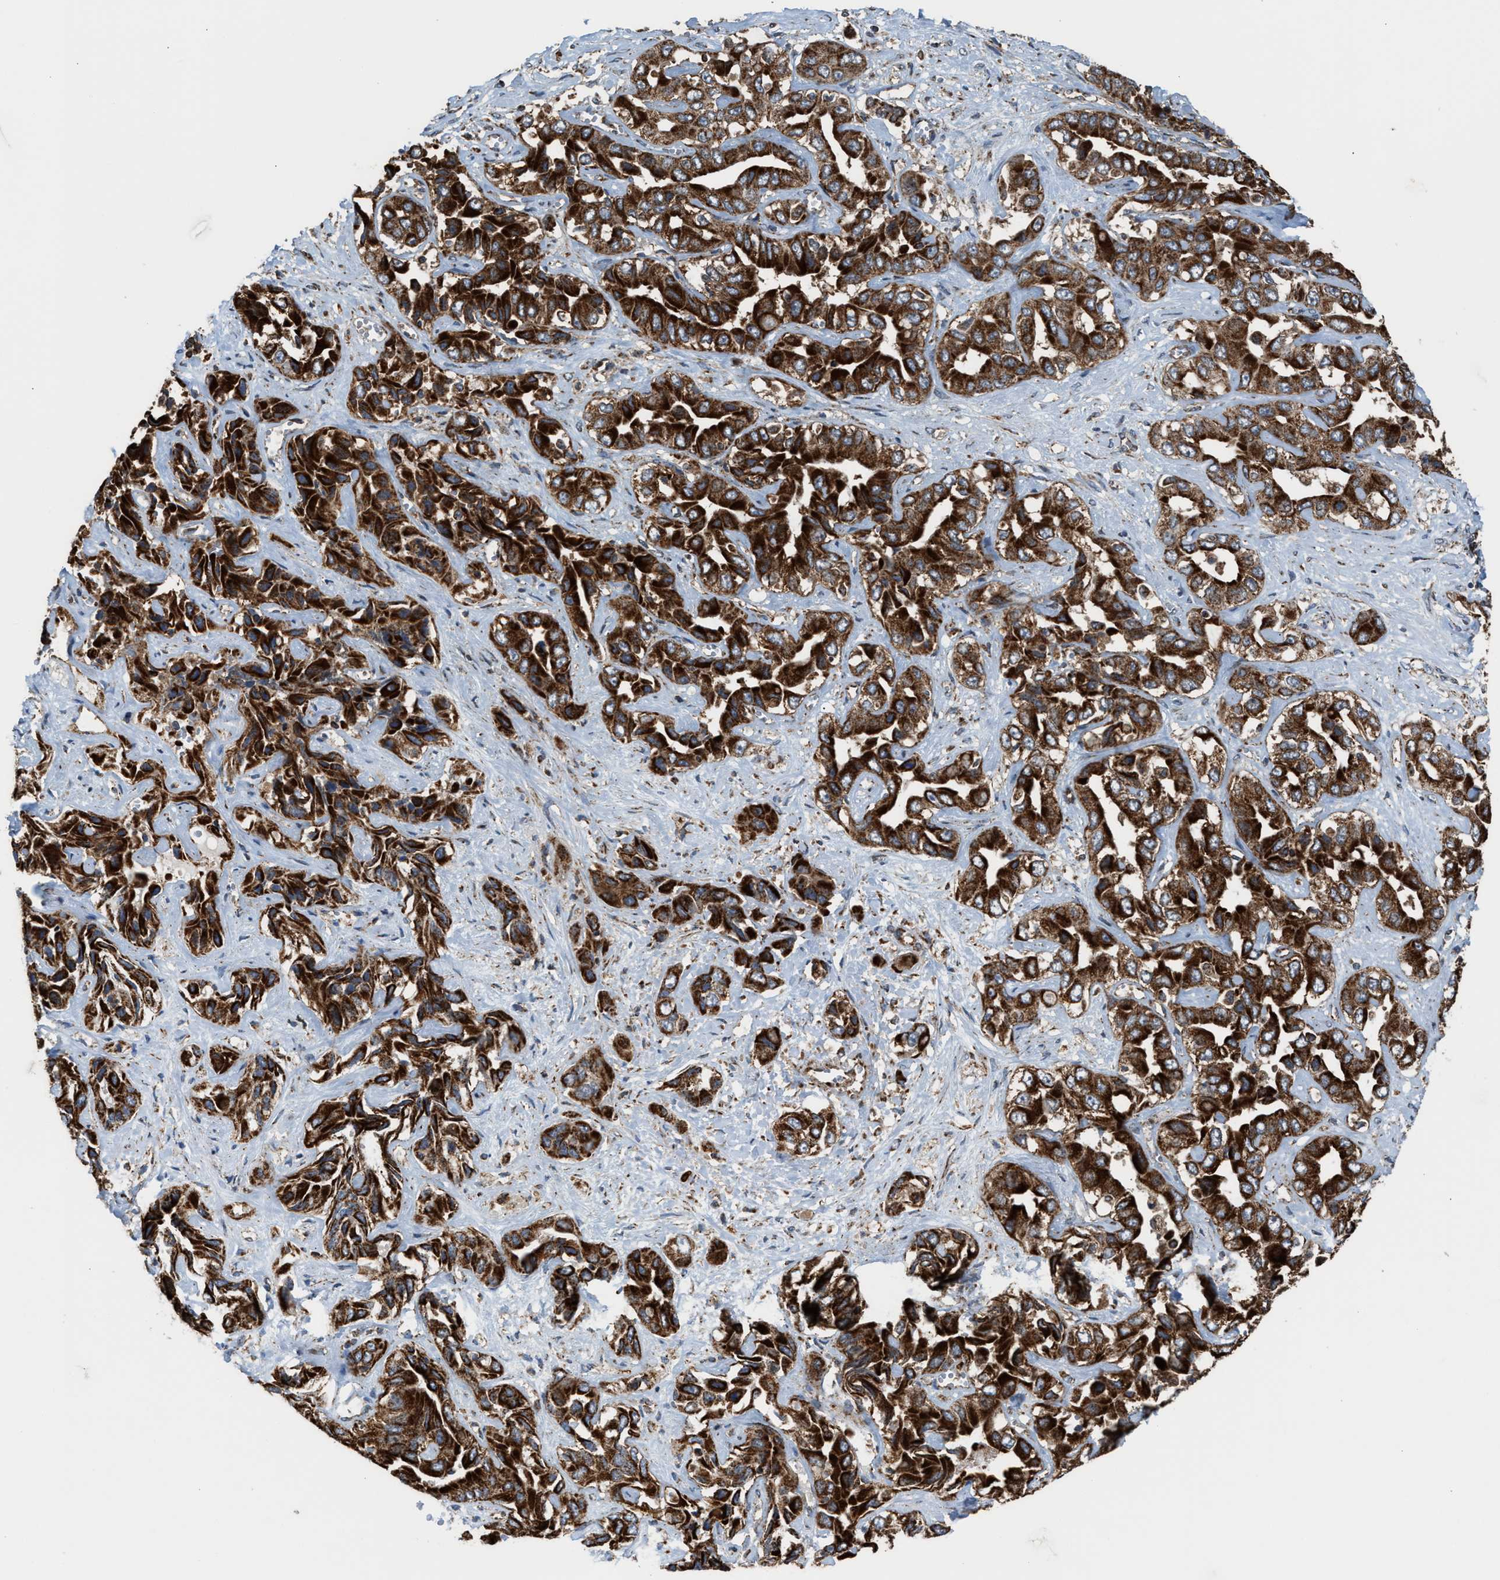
{"staining": {"intensity": "strong", "quantity": ">75%", "location": "cytoplasmic/membranous"}, "tissue": "liver cancer", "cell_type": "Tumor cells", "image_type": "cancer", "snomed": [{"axis": "morphology", "description": "Cholangiocarcinoma"}, {"axis": "topography", "description": "Liver"}], "caption": "About >75% of tumor cells in human liver cancer (cholangiocarcinoma) show strong cytoplasmic/membranous protein staining as visualized by brown immunohistochemical staining.", "gene": "SGSM2", "patient": {"sex": "female", "age": 52}}